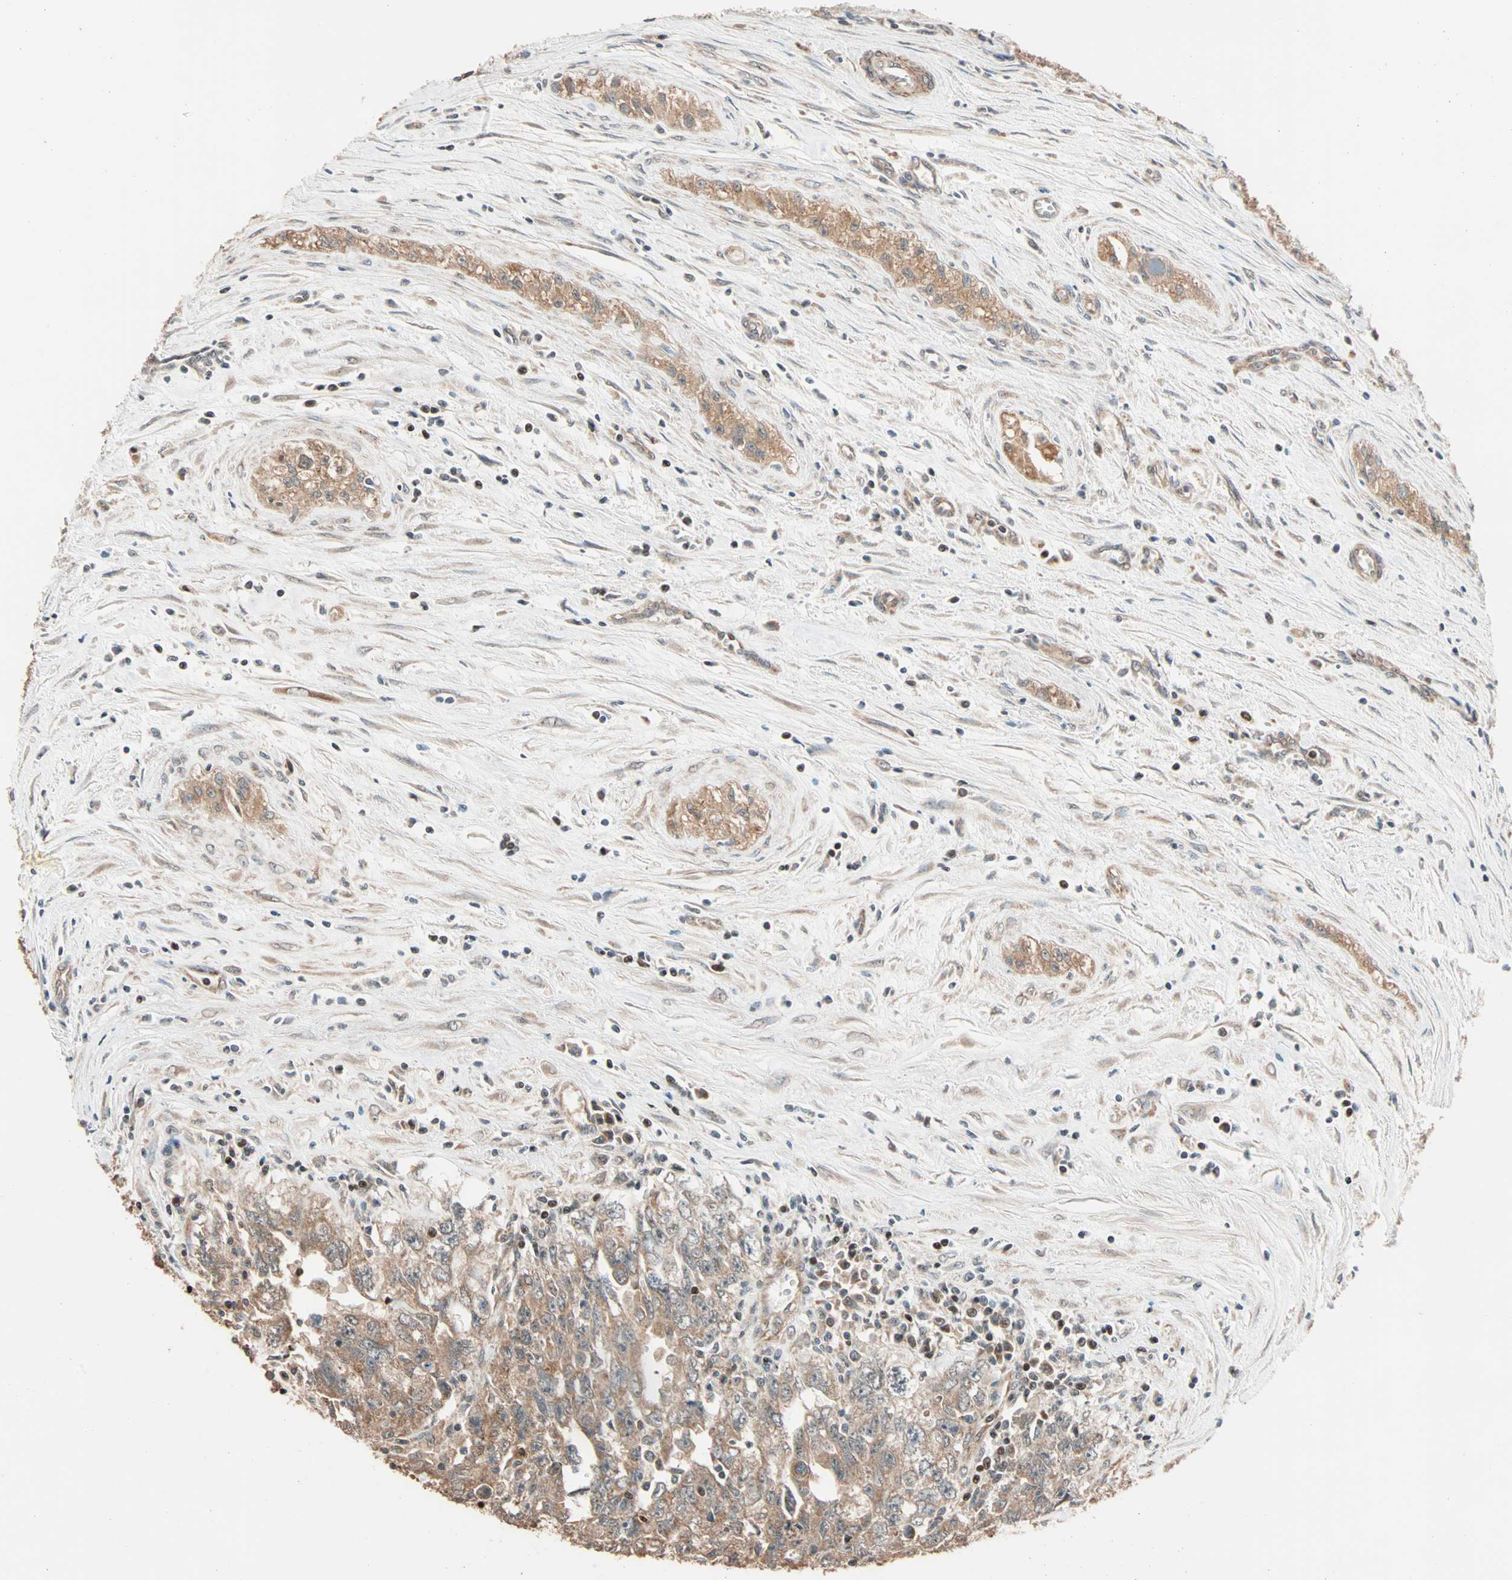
{"staining": {"intensity": "moderate", "quantity": ">75%", "location": "cytoplasmic/membranous"}, "tissue": "testis cancer", "cell_type": "Tumor cells", "image_type": "cancer", "snomed": [{"axis": "morphology", "description": "Carcinoma, Embryonal, NOS"}, {"axis": "topography", "description": "Testis"}], "caption": "Immunohistochemistry (IHC) of human embryonal carcinoma (testis) reveals medium levels of moderate cytoplasmic/membranous expression in about >75% of tumor cells.", "gene": "HECW1", "patient": {"sex": "male", "age": 28}}